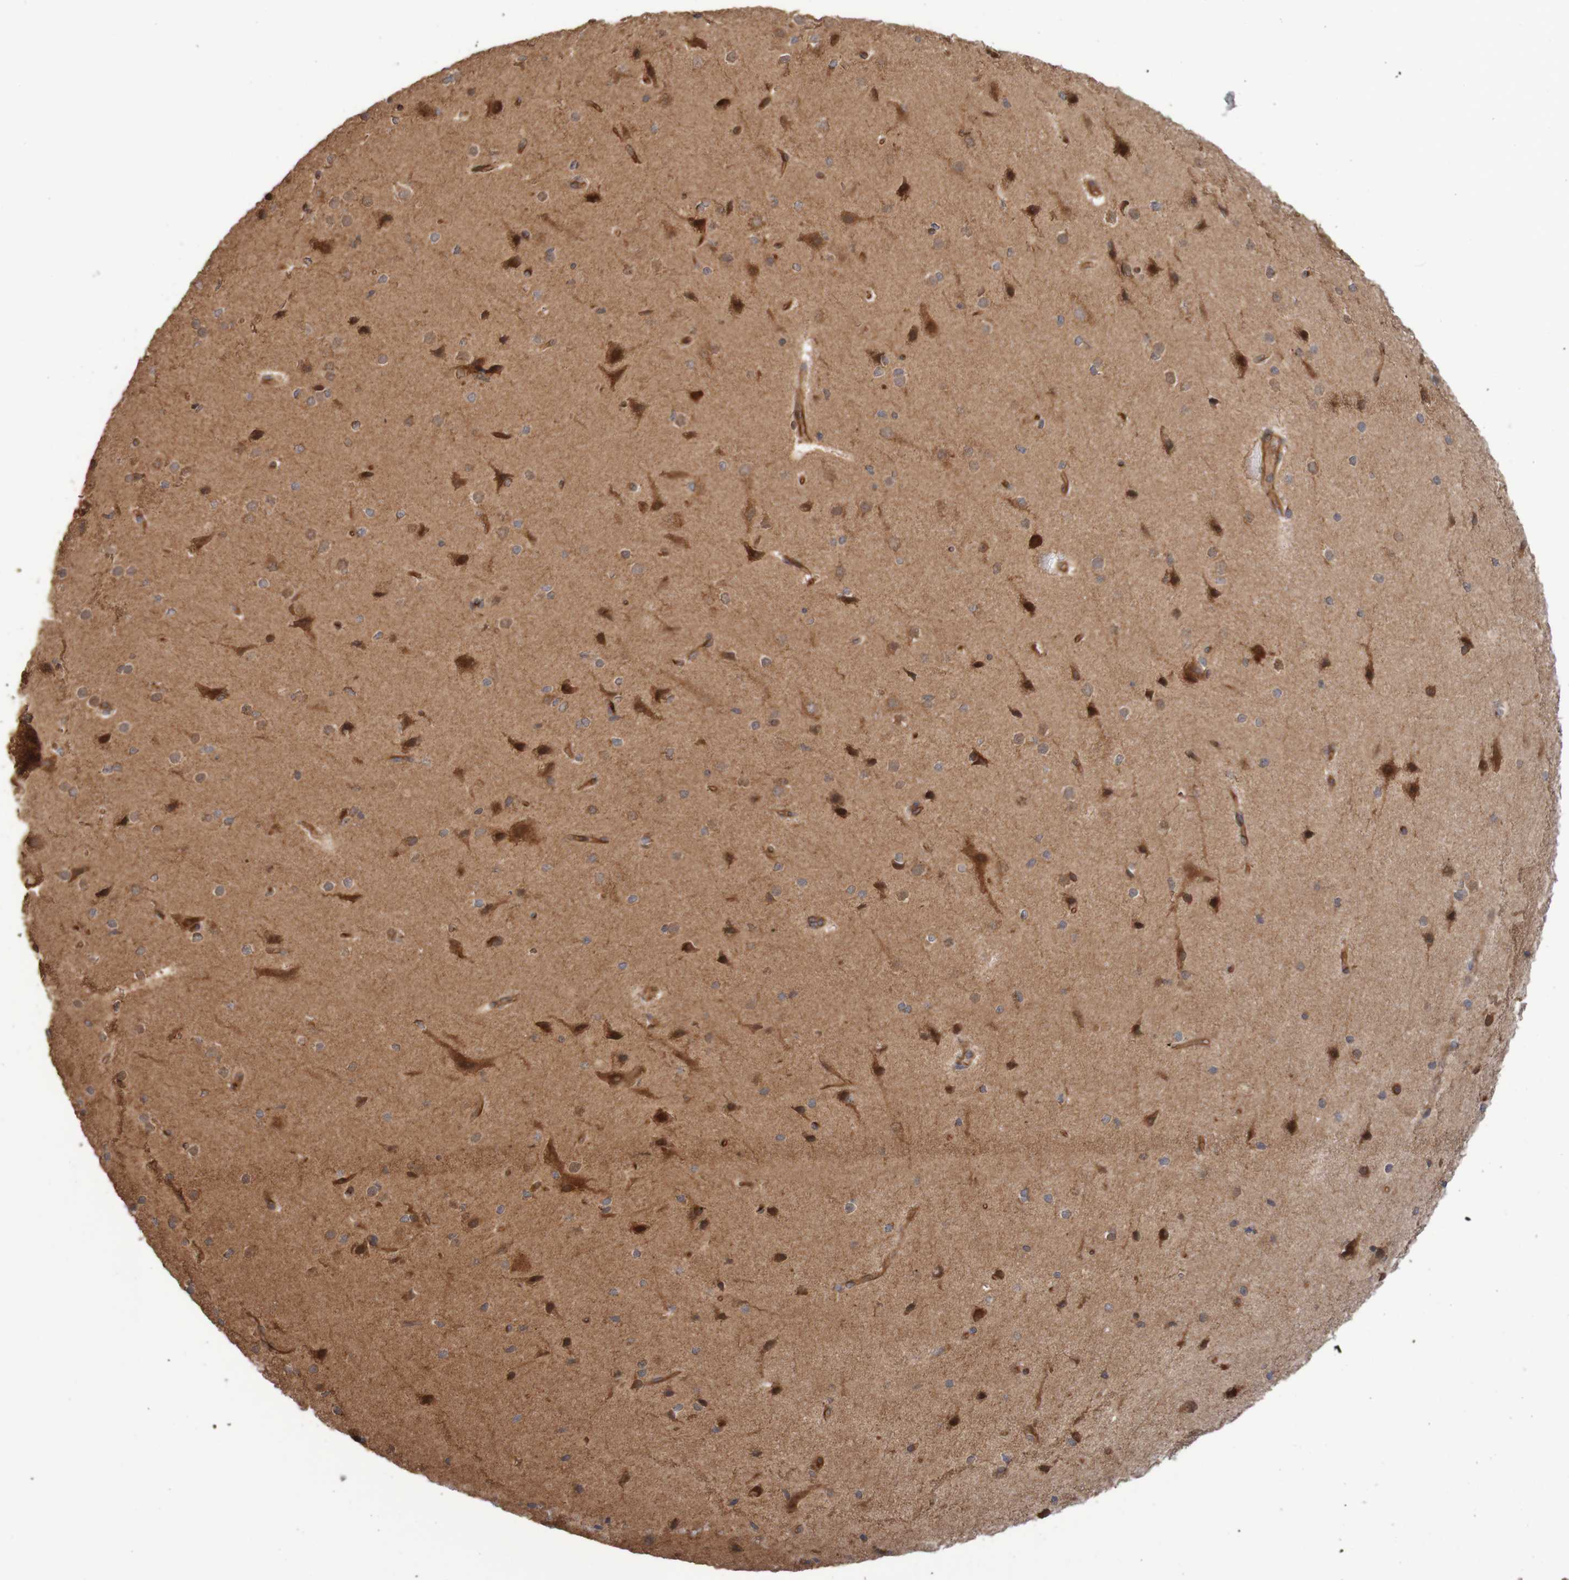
{"staining": {"intensity": "moderate", "quantity": ">75%", "location": "cytoplasmic/membranous"}, "tissue": "cerebral cortex", "cell_type": "Endothelial cells", "image_type": "normal", "snomed": [{"axis": "morphology", "description": "Normal tissue, NOS"}, {"axis": "morphology", "description": "Developmental malformation"}, {"axis": "topography", "description": "Cerebral cortex"}], "caption": "Immunohistochemical staining of benign cerebral cortex shows medium levels of moderate cytoplasmic/membranous expression in about >75% of endothelial cells. The staining is performed using DAB (3,3'-diaminobenzidine) brown chromogen to label protein expression. The nuclei are counter-stained blue using hematoxylin.", "gene": "MRPL52", "patient": {"sex": "female", "age": 30}}